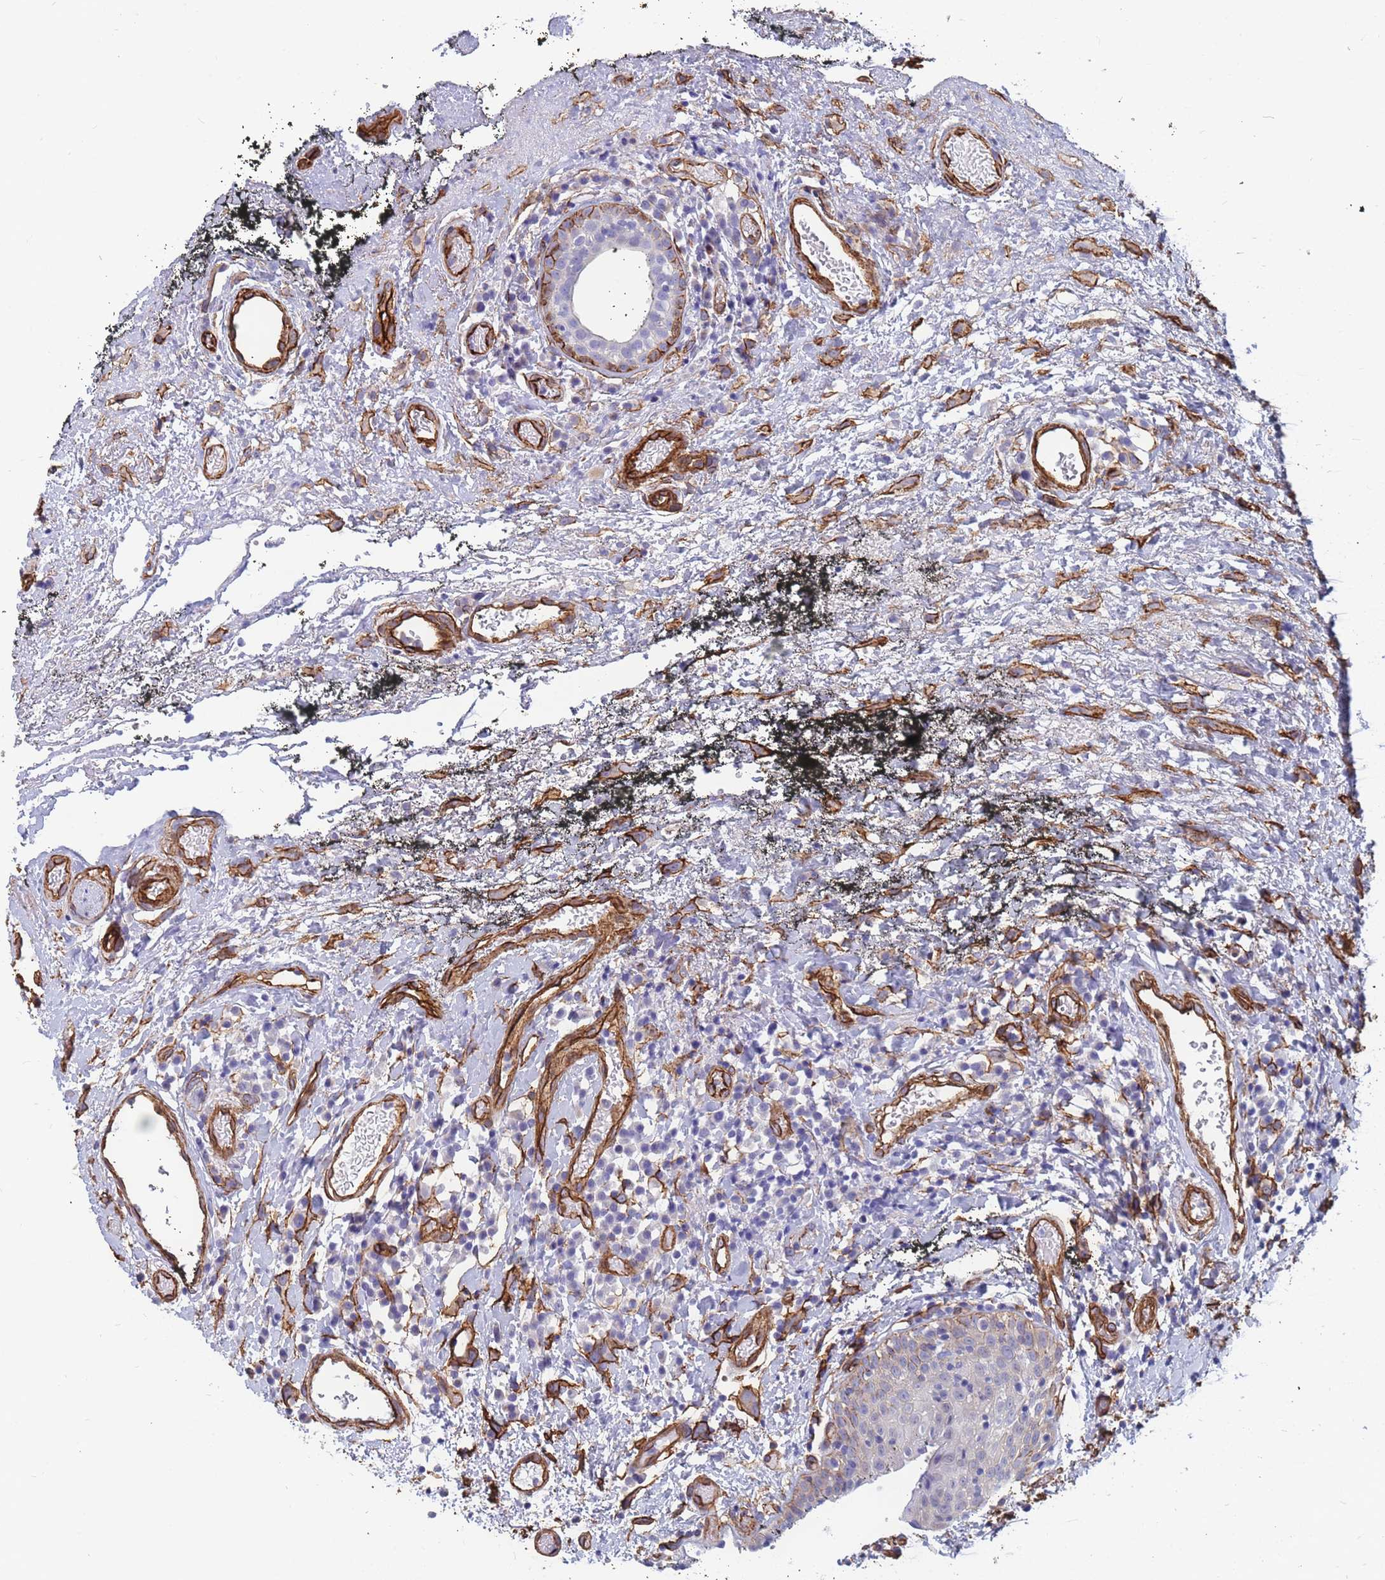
{"staining": {"intensity": "weak", "quantity": "<25%", "location": "cytoplasmic/membranous"}, "tissue": "oral mucosa", "cell_type": "Squamous epithelial cells", "image_type": "normal", "snomed": [{"axis": "morphology", "description": "Normal tissue, NOS"}, {"axis": "topography", "description": "Oral tissue"}], "caption": "DAB (3,3'-diaminobenzidine) immunohistochemical staining of benign oral mucosa exhibits no significant expression in squamous epithelial cells.", "gene": "EHD2", "patient": {"sex": "male", "age": 74}}